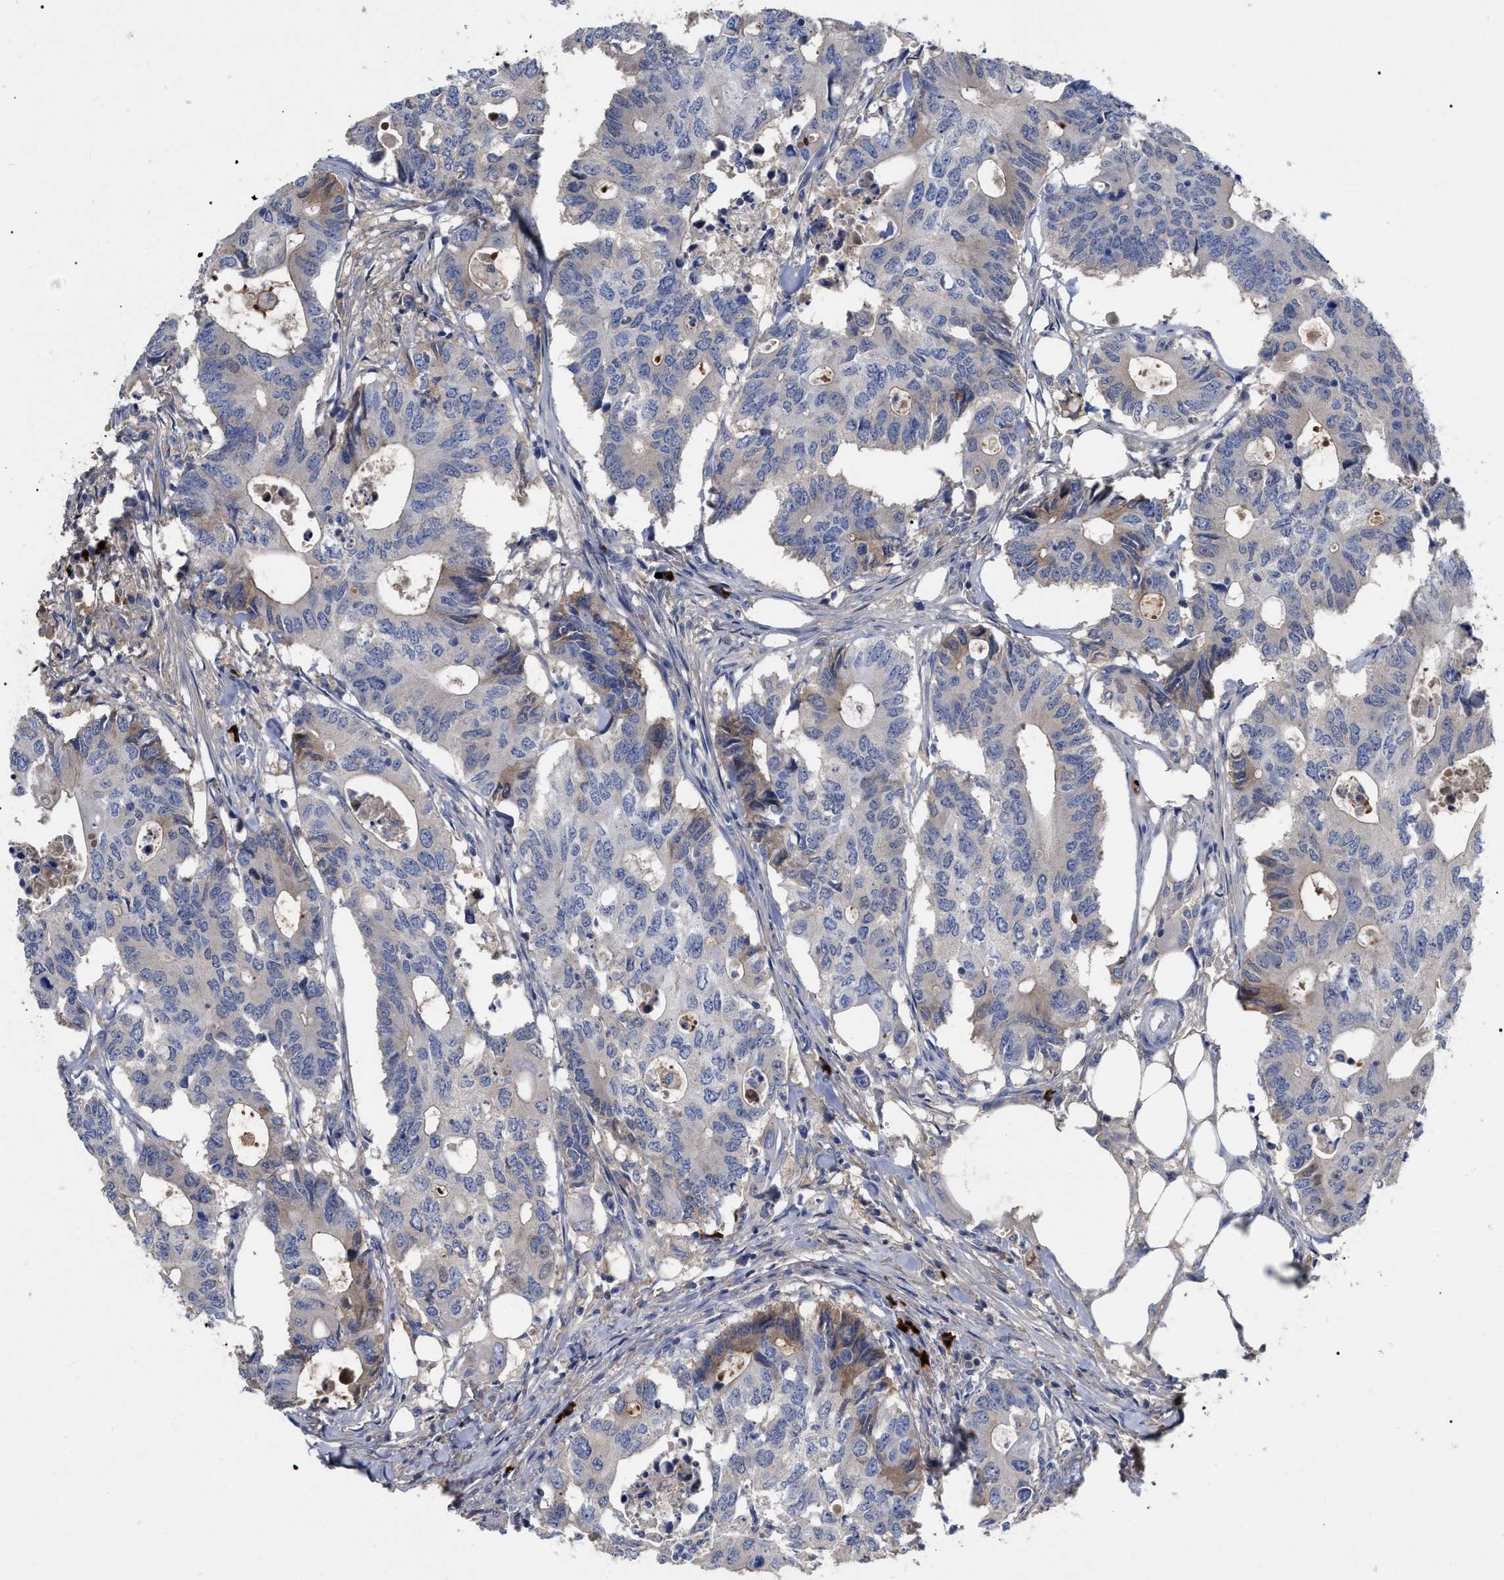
{"staining": {"intensity": "moderate", "quantity": "<25%", "location": "cytoplasmic/membranous"}, "tissue": "colorectal cancer", "cell_type": "Tumor cells", "image_type": "cancer", "snomed": [{"axis": "morphology", "description": "Adenocarcinoma, NOS"}, {"axis": "topography", "description": "Colon"}], "caption": "Immunohistochemical staining of human colorectal cancer exhibits low levels of moderate cytoplasmic/membranous protein expression in about <25% of tumor cells. Immunohistochemistry (ihc) stains the protein of interest in brown and the nuclei are stained blue.", "gene": "IGHV5-51", "patient": {"sex": "male", "age": 71}}